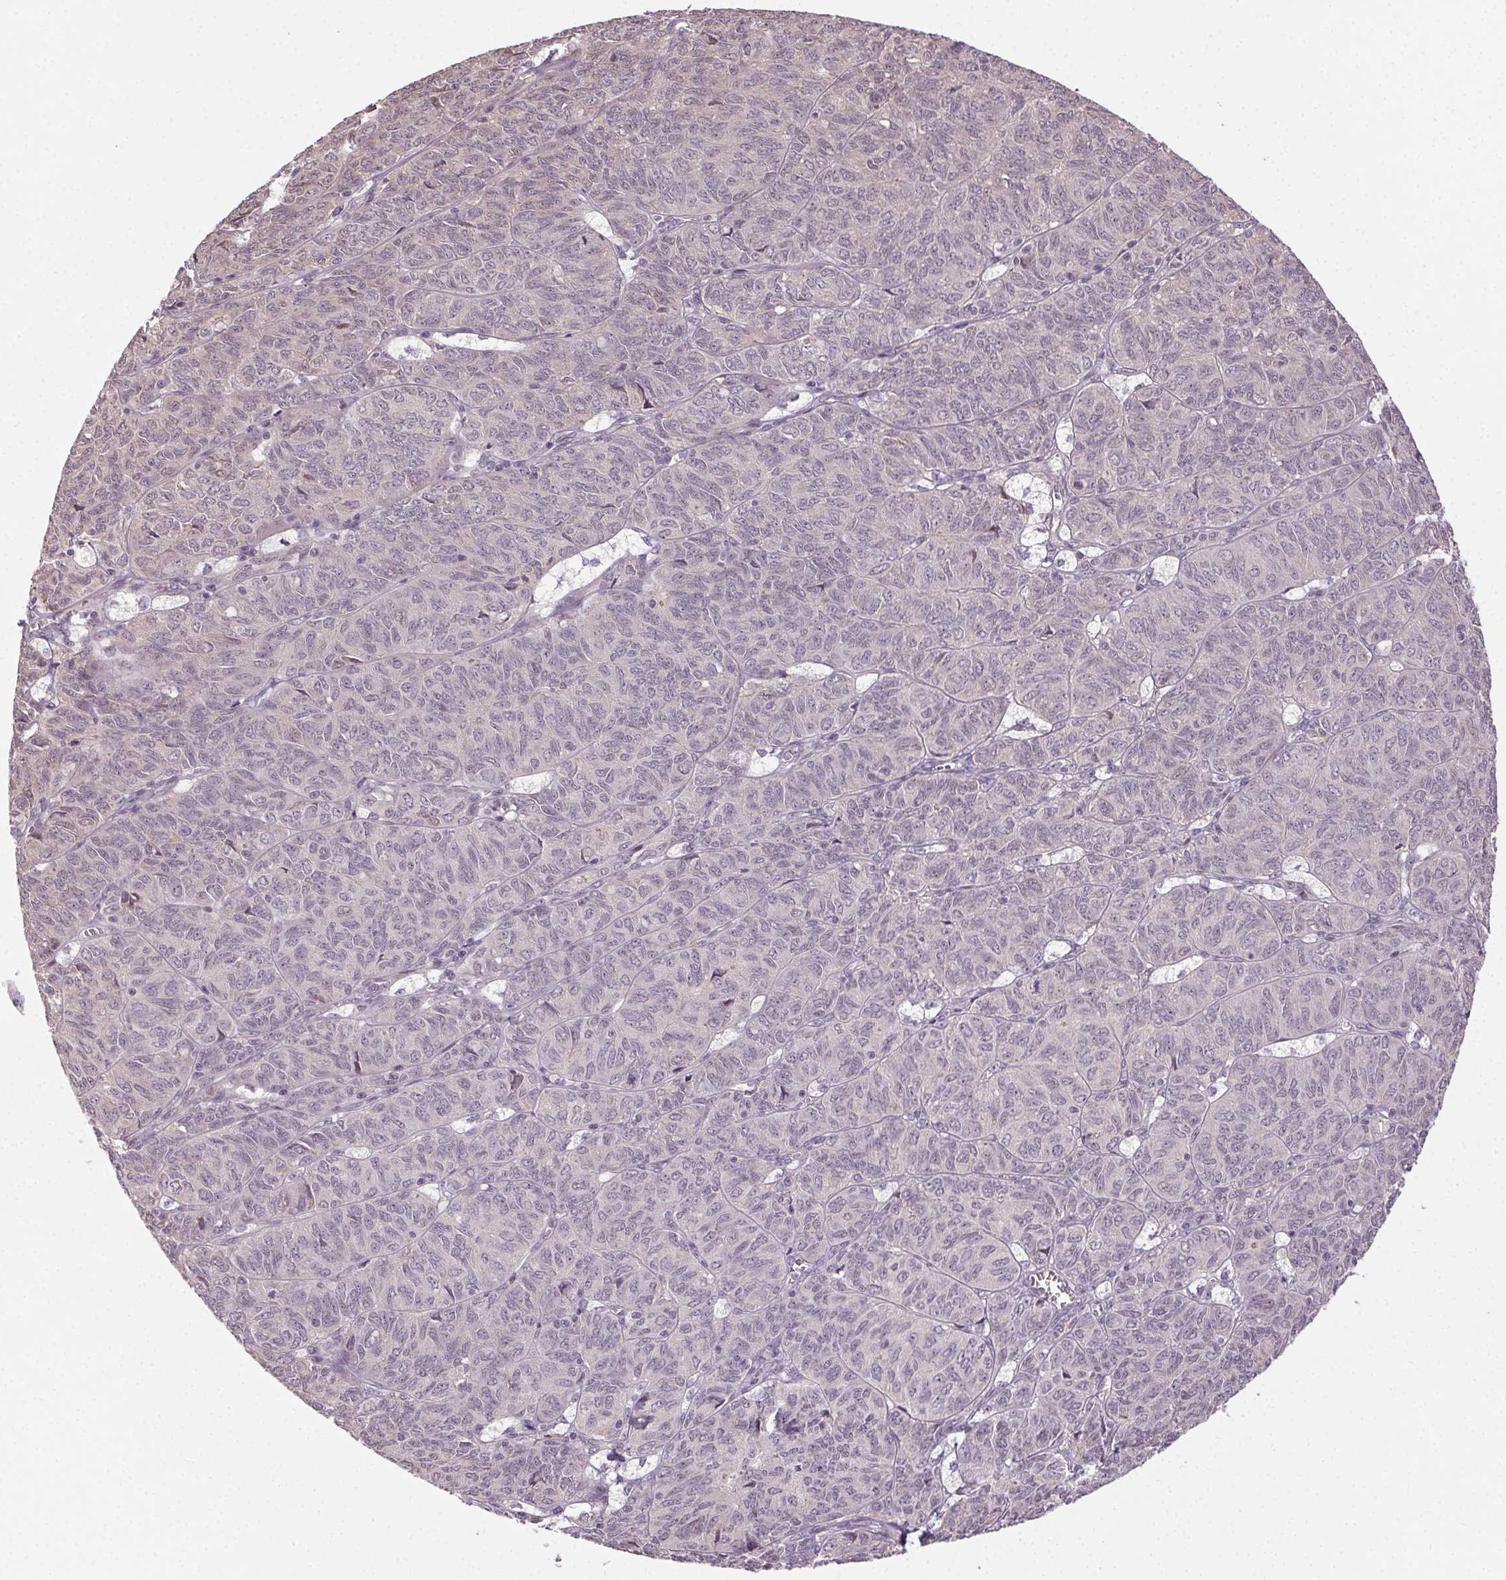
{"staining": {"intensity": "negative", "quantity": "none", "location": "none"}, "tissue": "ovarian cancer", "cell_type": "Tumor cells", "image_type": "cancer", "snomed": [{"axis": "morphology", "description": "Carcinoma, endometroid"}, {"axis": "topography", "description": "Ovary"}], "caption": "A micrograph of ovarian cancer stained for a protein shows no brown staining in tumor cells. (Stains: DAB (3,3'-diaminobenzidine) immunohistochemistry with hematoxylin counter stain, Microscopy: brightfield microscopy at high magnification).", "gene": "ATP1B3", "patient": {"sex": "female", "age": 80}}